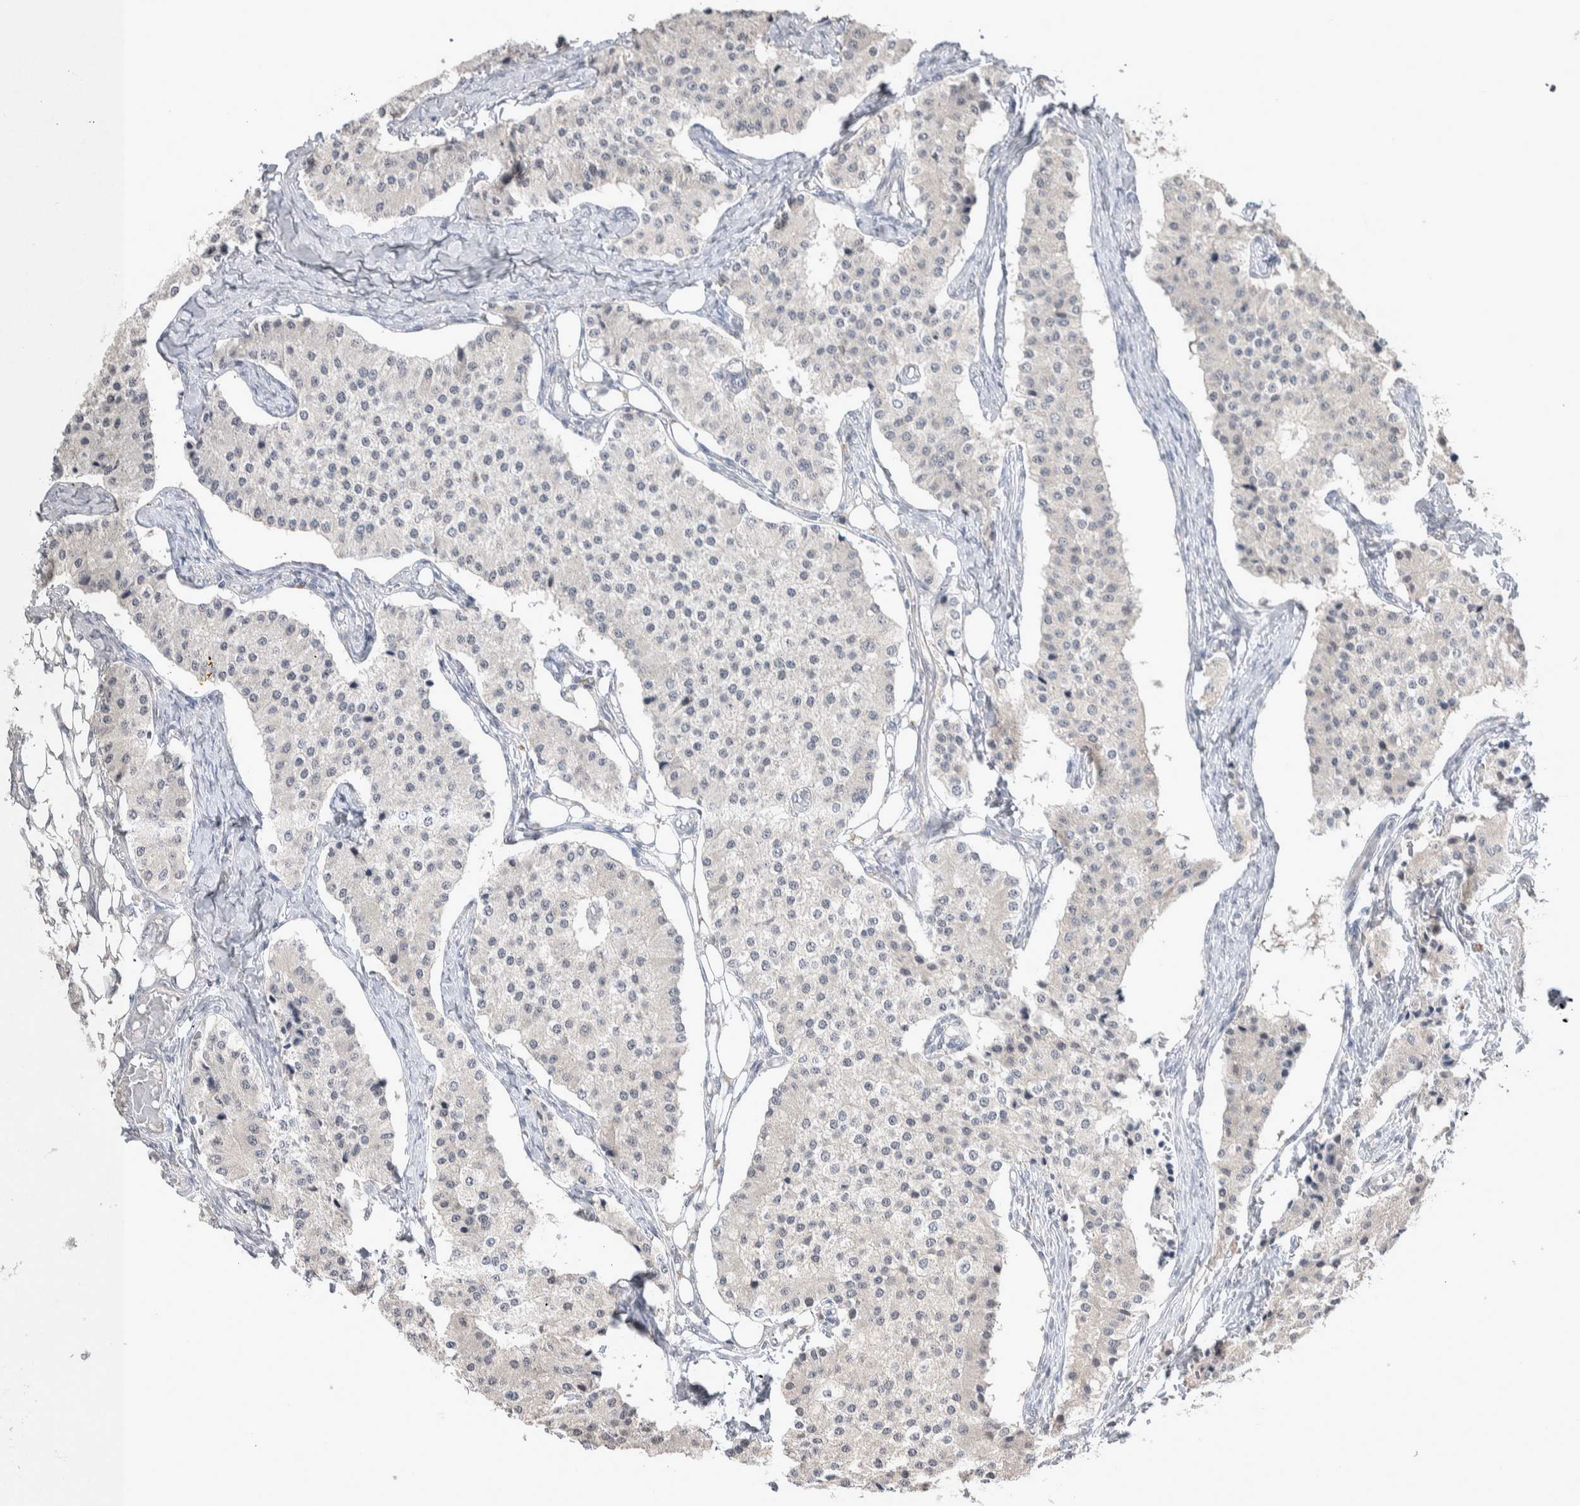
{"staining": {"intensity": "negative", "quantity": "none", "location": "none"}, "tissue": "carcinoid", "cell_type": "Tumor cells", "image_type": "cancer", "snomed": [{"axis": "morphology", "description": "Carcinoid, malignant, NOS"}, {"axis": "topography", "description": "Colon"}], "caption": "An immunohistochemistry image of malignant carcinoid is shown. There is no staining in tumor cells of malignant carcinoid. (DAB IHC visualized using brightfield microscopy, high magnification).", "gene": "CUL2", "patient": {"sex": "female", "age": 52}}